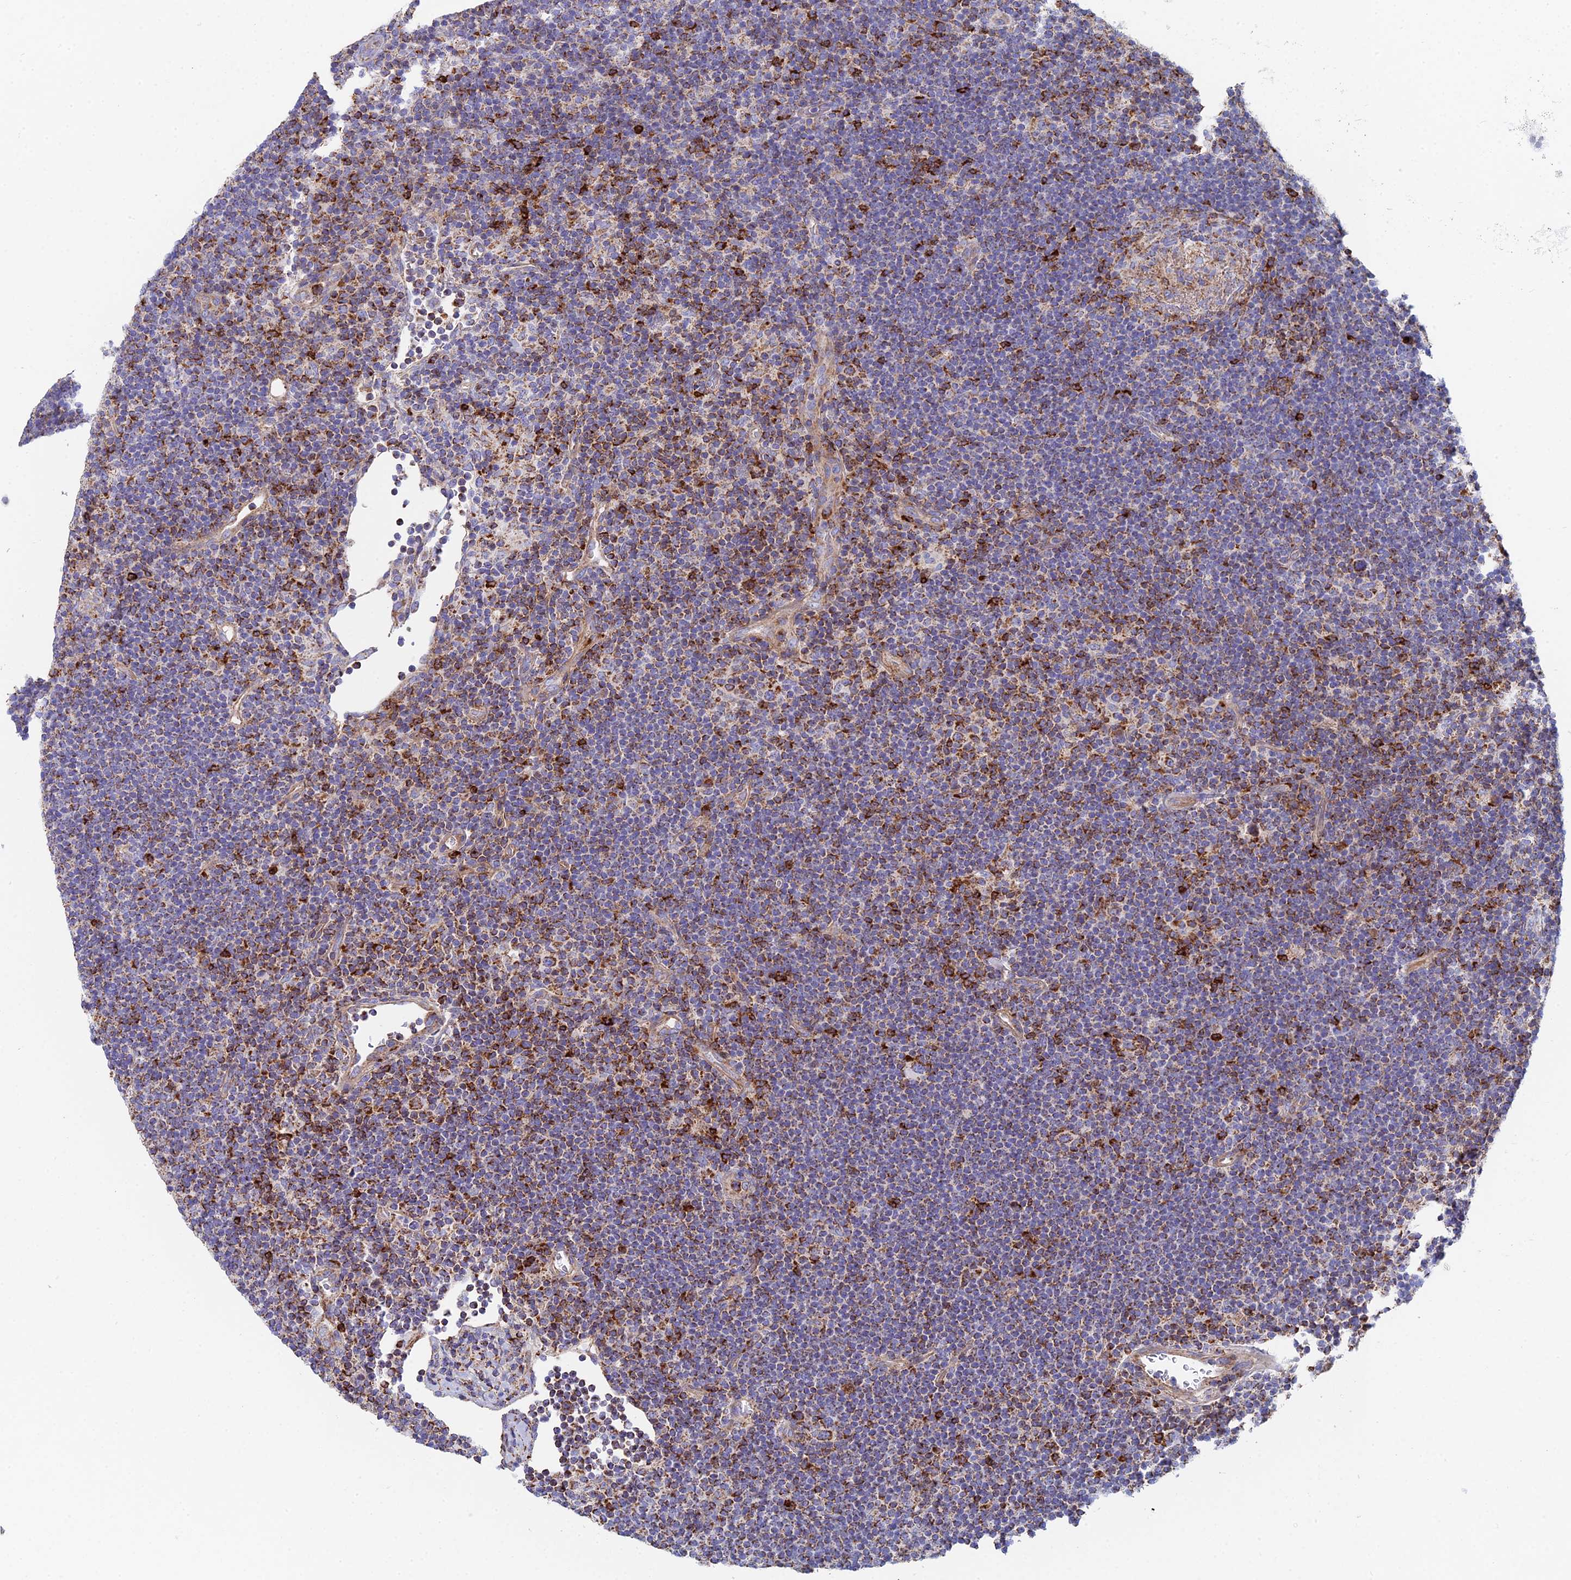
{"staining": {"intensity": "weak", "quantity": "25%-75%", "location": "cytoplasmic/membranous"}, "tissue": "lymphoma", "cell_type": "Tumor cells", "image_type": "cancer", "snomed": [{"axis": "morphology", "description": "Hodgkin's disease, NOS"}, {"axis": "topography", "description": "Lymph node"}], "caption": "Brown immunohistochemical staining in human Hodgkin's disease reveals weak cytoplasmic/membranous staining in about 25%-75% of tumor cells.", "gene": "SPOCK2", "patient": {"sex": "female", "age": 57}}